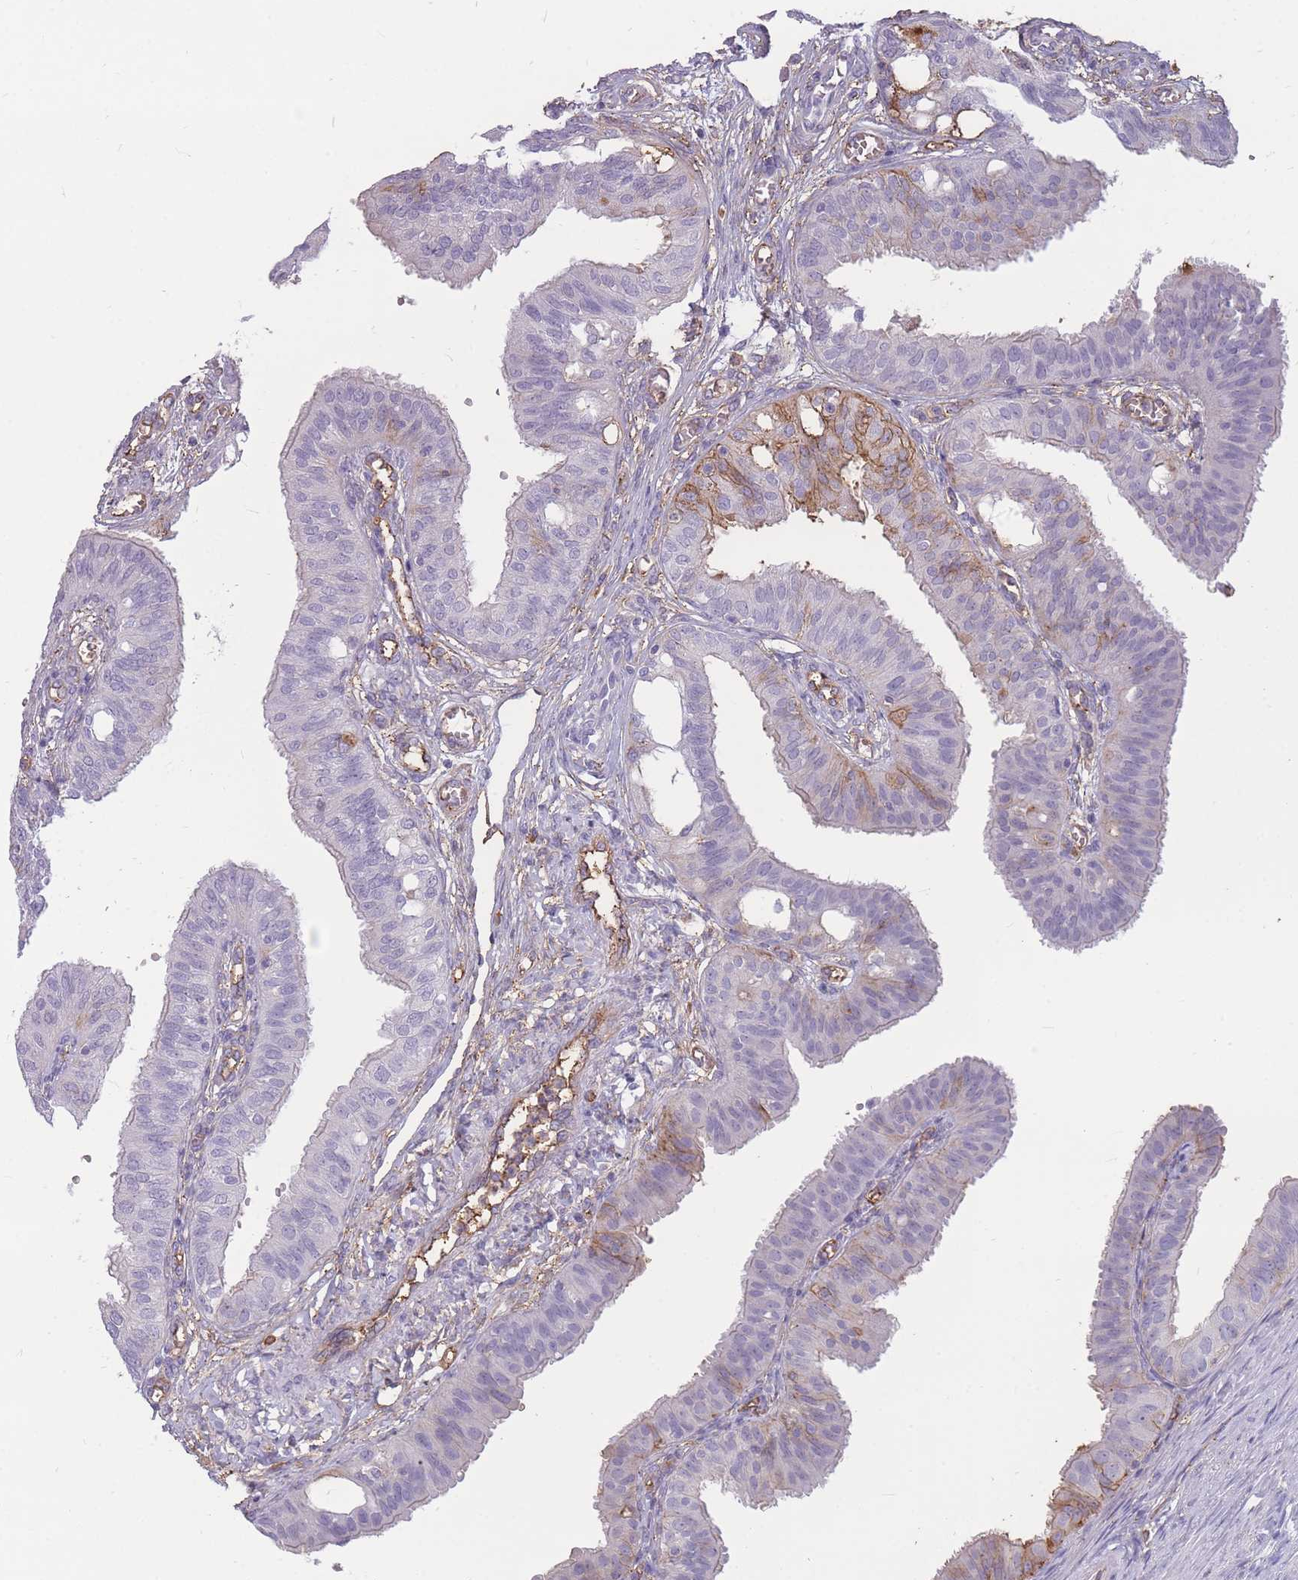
{"staining": {"intensity": "moderate", "quantity": "<25%", "location": "cytoplasmic/membranous"}, "tissue": "fallopian tube", "cell_type": "Glandular cells", "image_type": "normal", "snomed": [{"axis": "morphology", "description": "Normal tissue, NOS"}, {"axis": "topography", "description": "Fallopian tube"}, {"axis": "topography", "description": "Ovary"}], "caption": "Protein staining by immunohistochemistry (IHC) reveals moderate cytoplasmic/membranous staining in about <25% of glandular cells in benign fallopian tube.", "gene": "GNA11", "patient": {"sex": "female", "age": 42}}